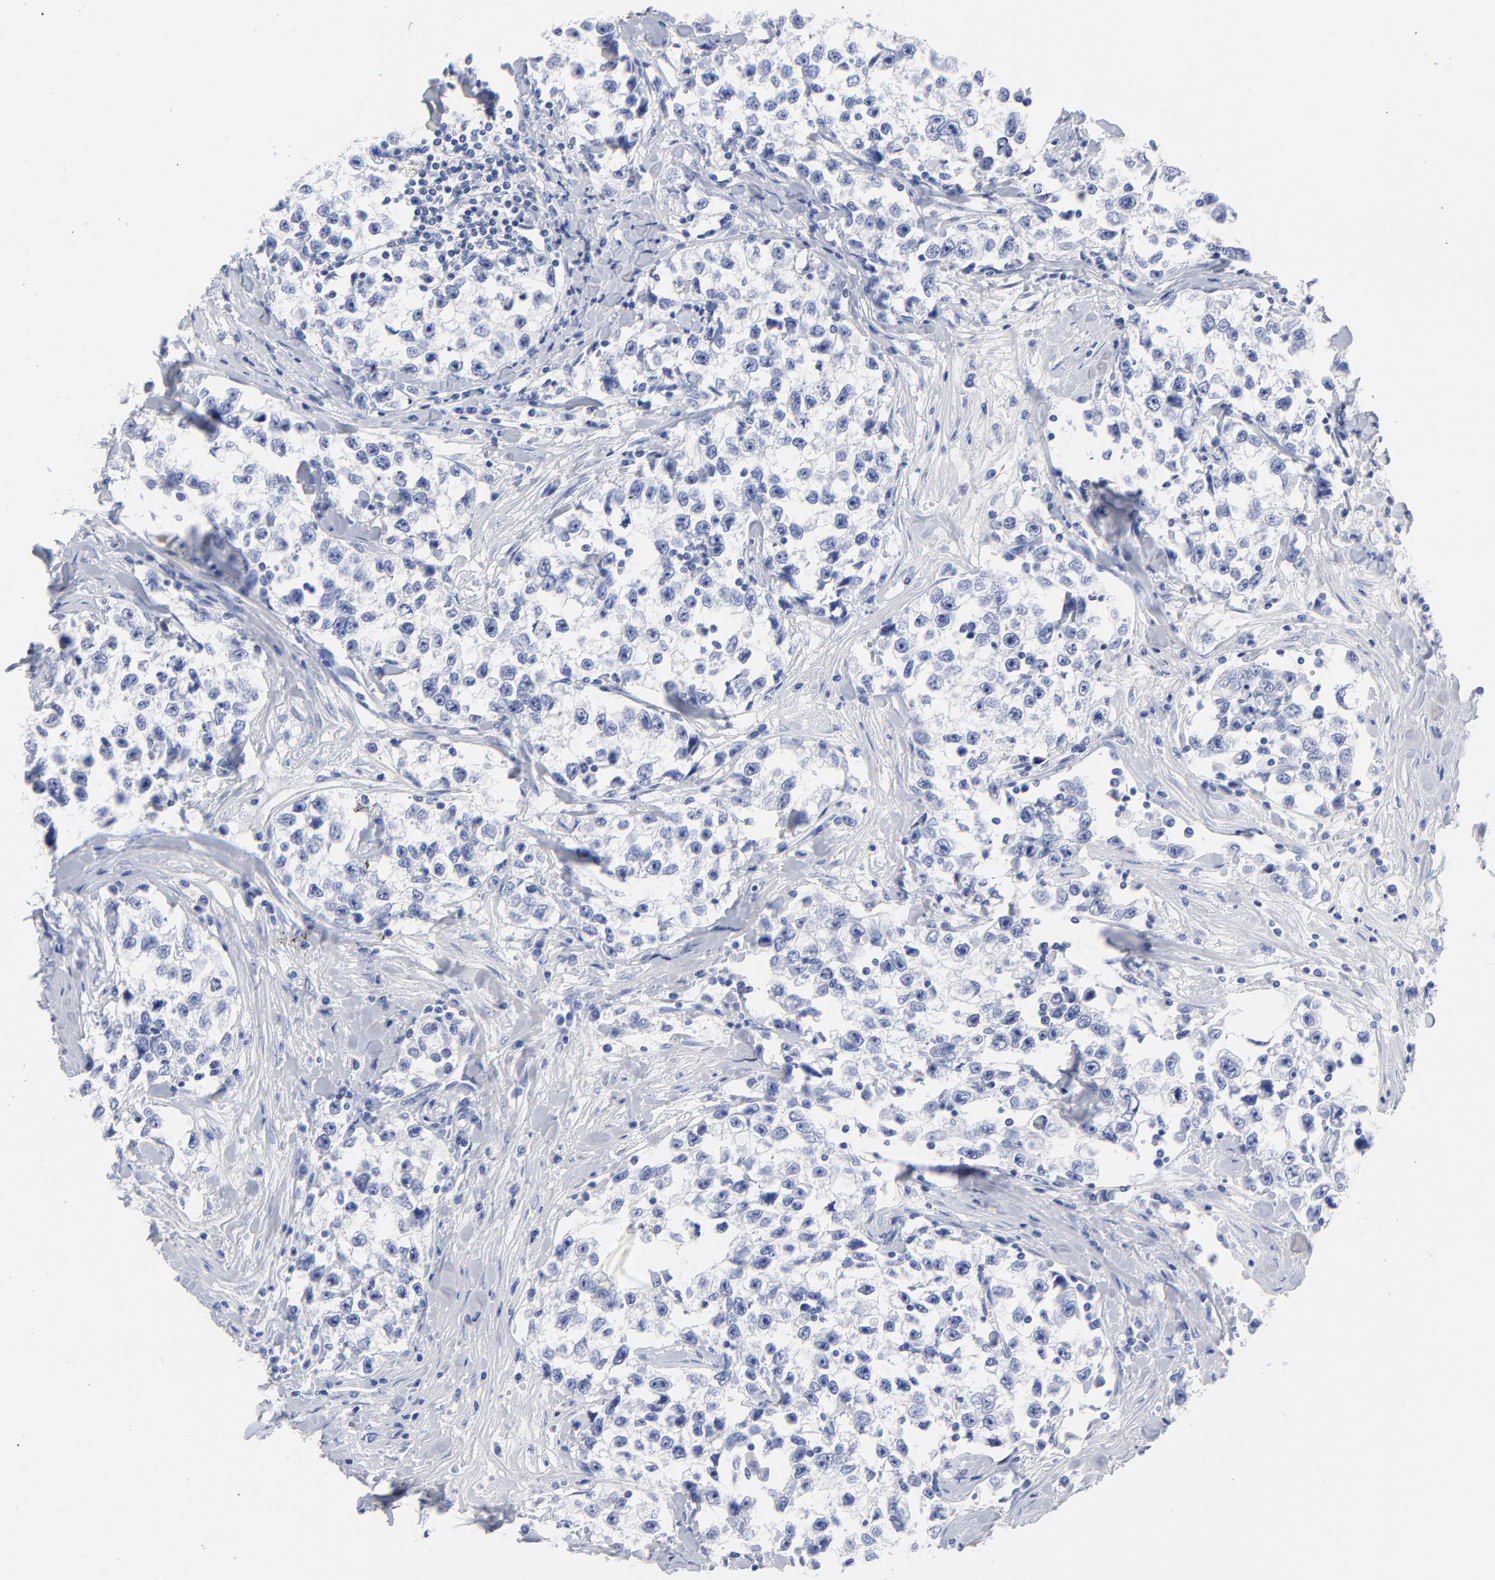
{"staining": {"intensity": "negative", "quantity": "none", "location": "none"}, "tissue": "testis cancer", "cell_type": "Tumor cells", "image_type": "cancer", "snomed": [{"axis": "morphology", "description": "Seminoma, NOS"}, {"axis": "morphology", "description": "Carcinoma, Embryonal, NOS"}, {"axis": "topography", "description": "Testis"}], "caption": "Tumor cells are negative for brown protein staining in seminoma (testis).", "gene": "ACY1", "patient": {"sex": "male", "age": 30}}